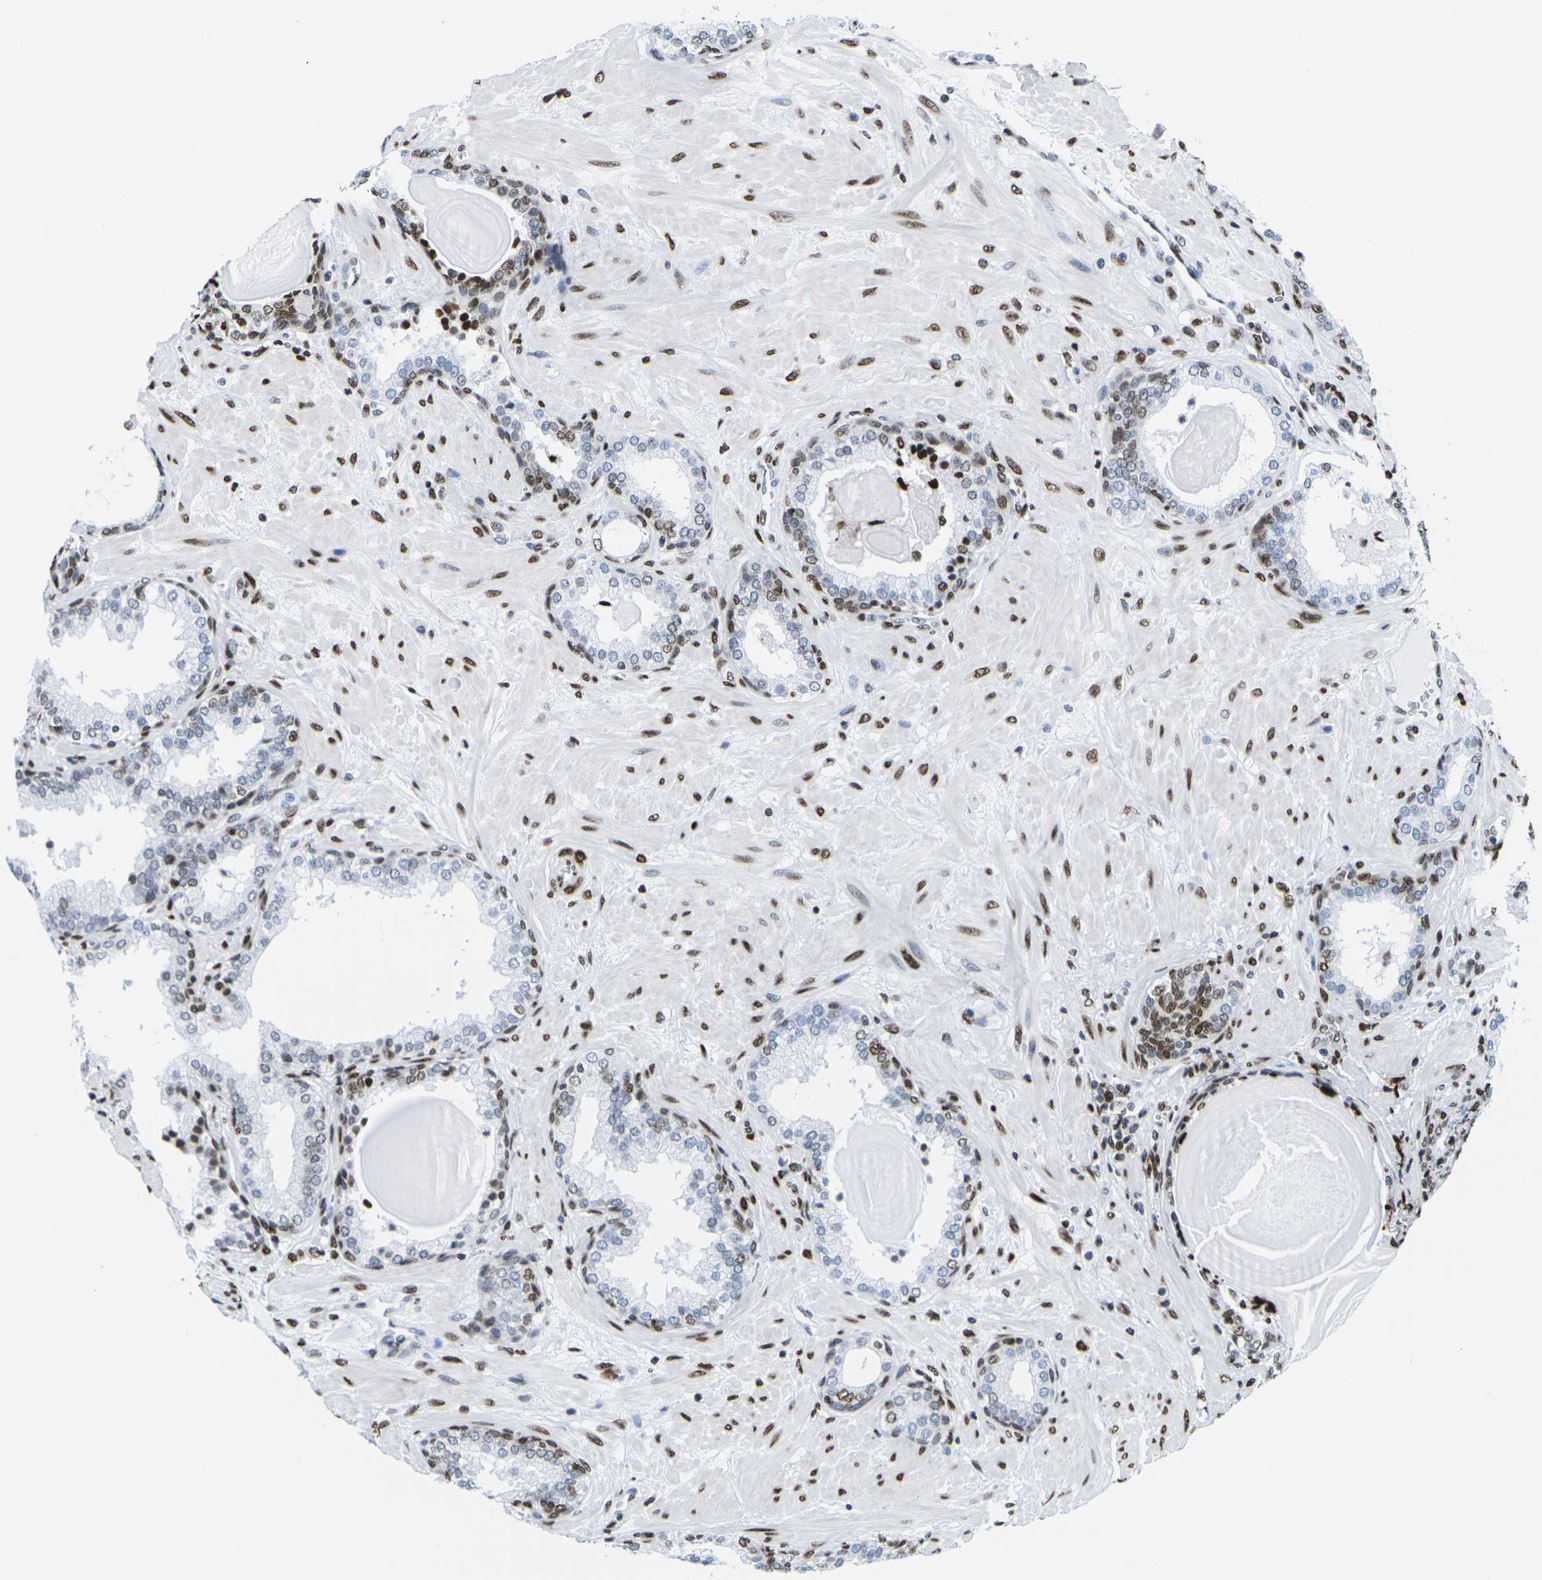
{"staining": {"intensity": "moderate", "quantity": "25%-75%", "location": "nuclear"}, "tissue": "prostate", "cell_type": "Glandular cells", "image_type": "normal", "snomed": [{"axis": "morphology", "description": "Normal tissue, NOS"}, {"axis": "topography", "description": "Prostate"}], "caption": "A brown stain labels moderate nuclear positivity of a protein in glandular cells of normal human prostate.", "gene": "H2AC21", "patient": {"sex": "male", "age": 51}}